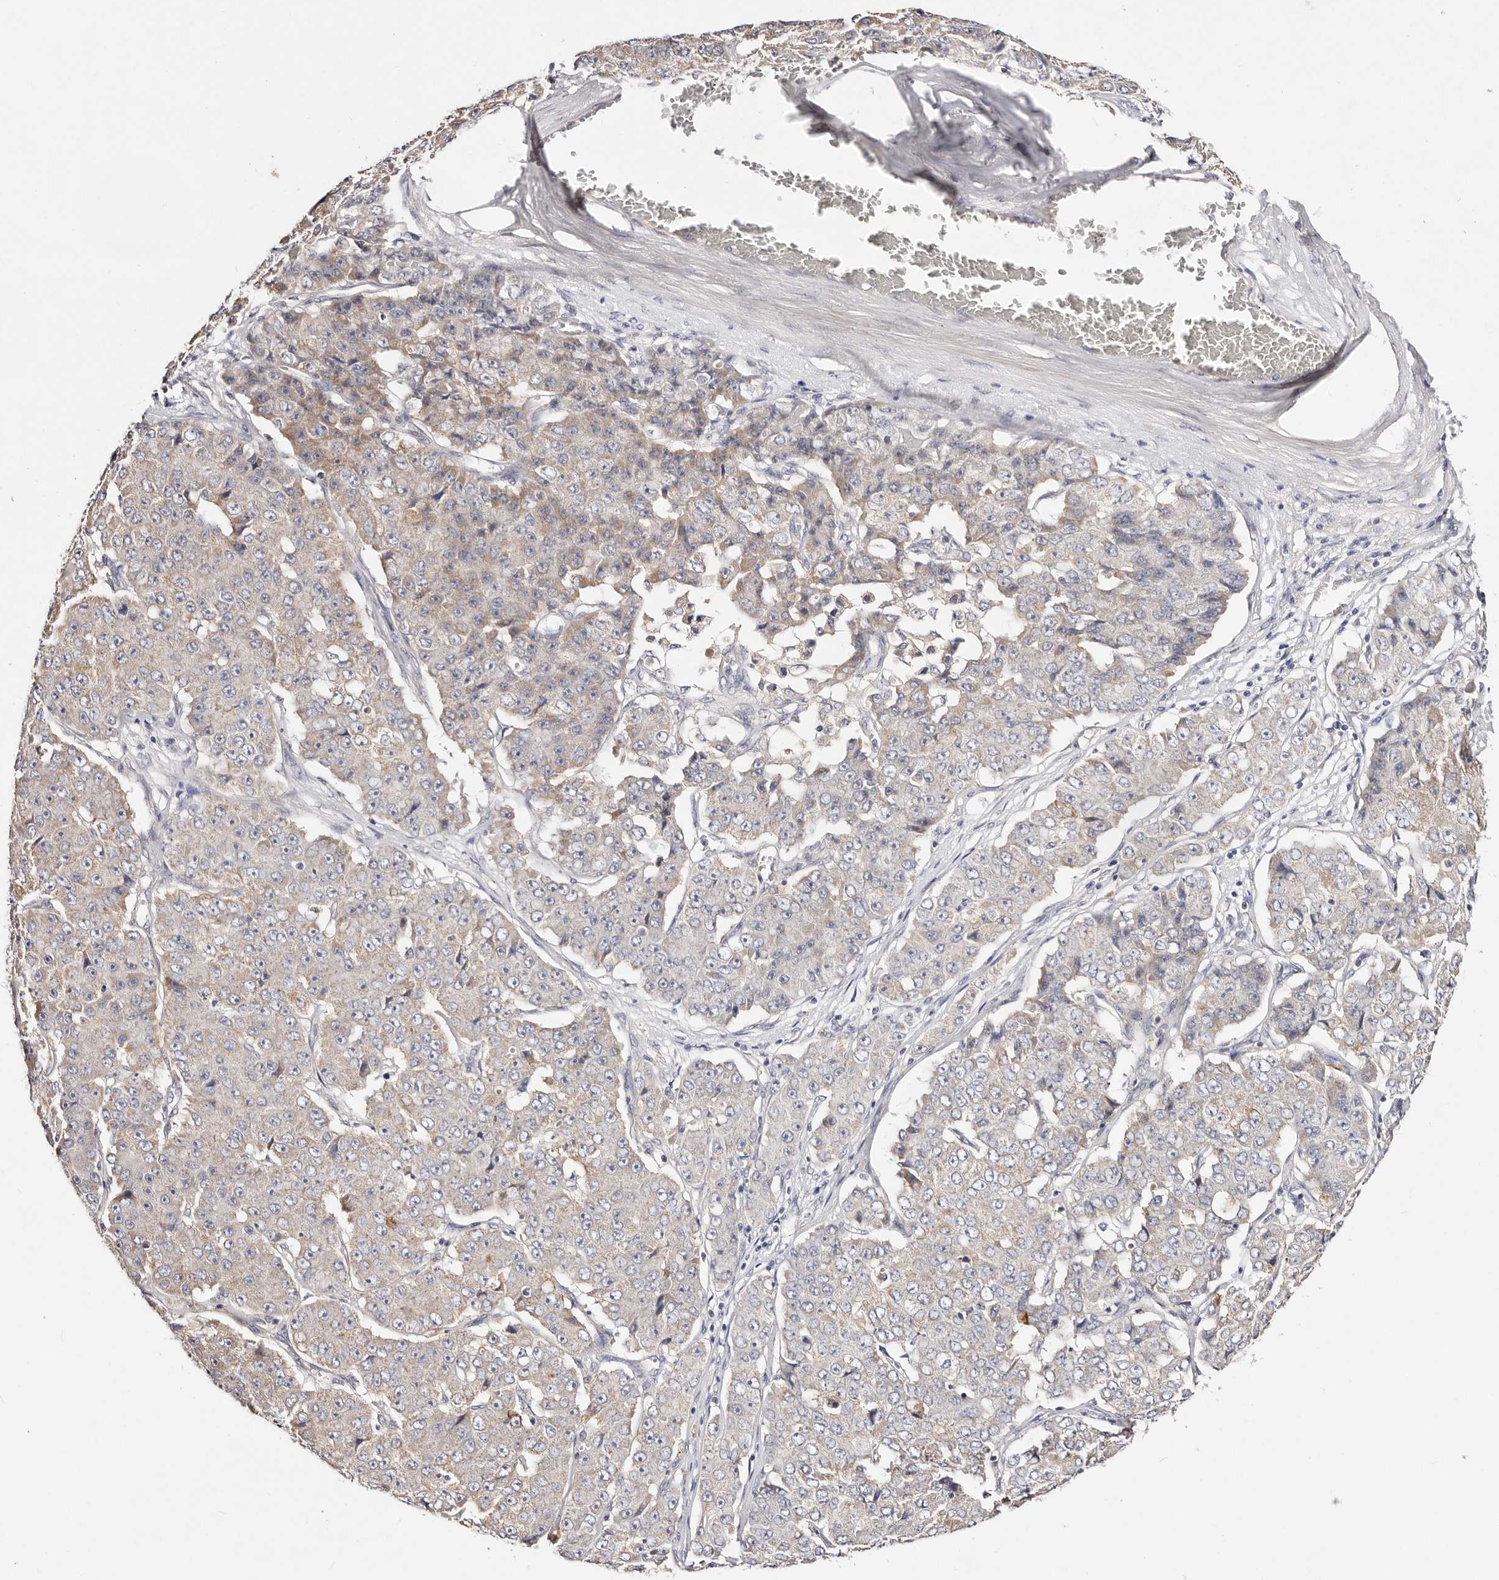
{"staining": {"intensity": "weak", "quantity": "<25%", "location": "cytoplasmic/membranous"}, "tissue": "pancreatic cancer", "cell_type": "Tumor cells", "image_type": "cancer", "snomed": [{"axis": "morphology", "description": "Adenocarcinoma, NOS"}, {"axis": "topography", "description": "Pancreas"}], "caption": "Immunohistochemical staining of pancreatic adenocarcinoma reveals no significant expression in tumor cells. (Stains: DAB IHC with hematoxylin counter stain, Microscopy: brightfield microscopy at high magnification).", "gene": "VIPAS39", "patient": {"sex": "male", "age": 50}}